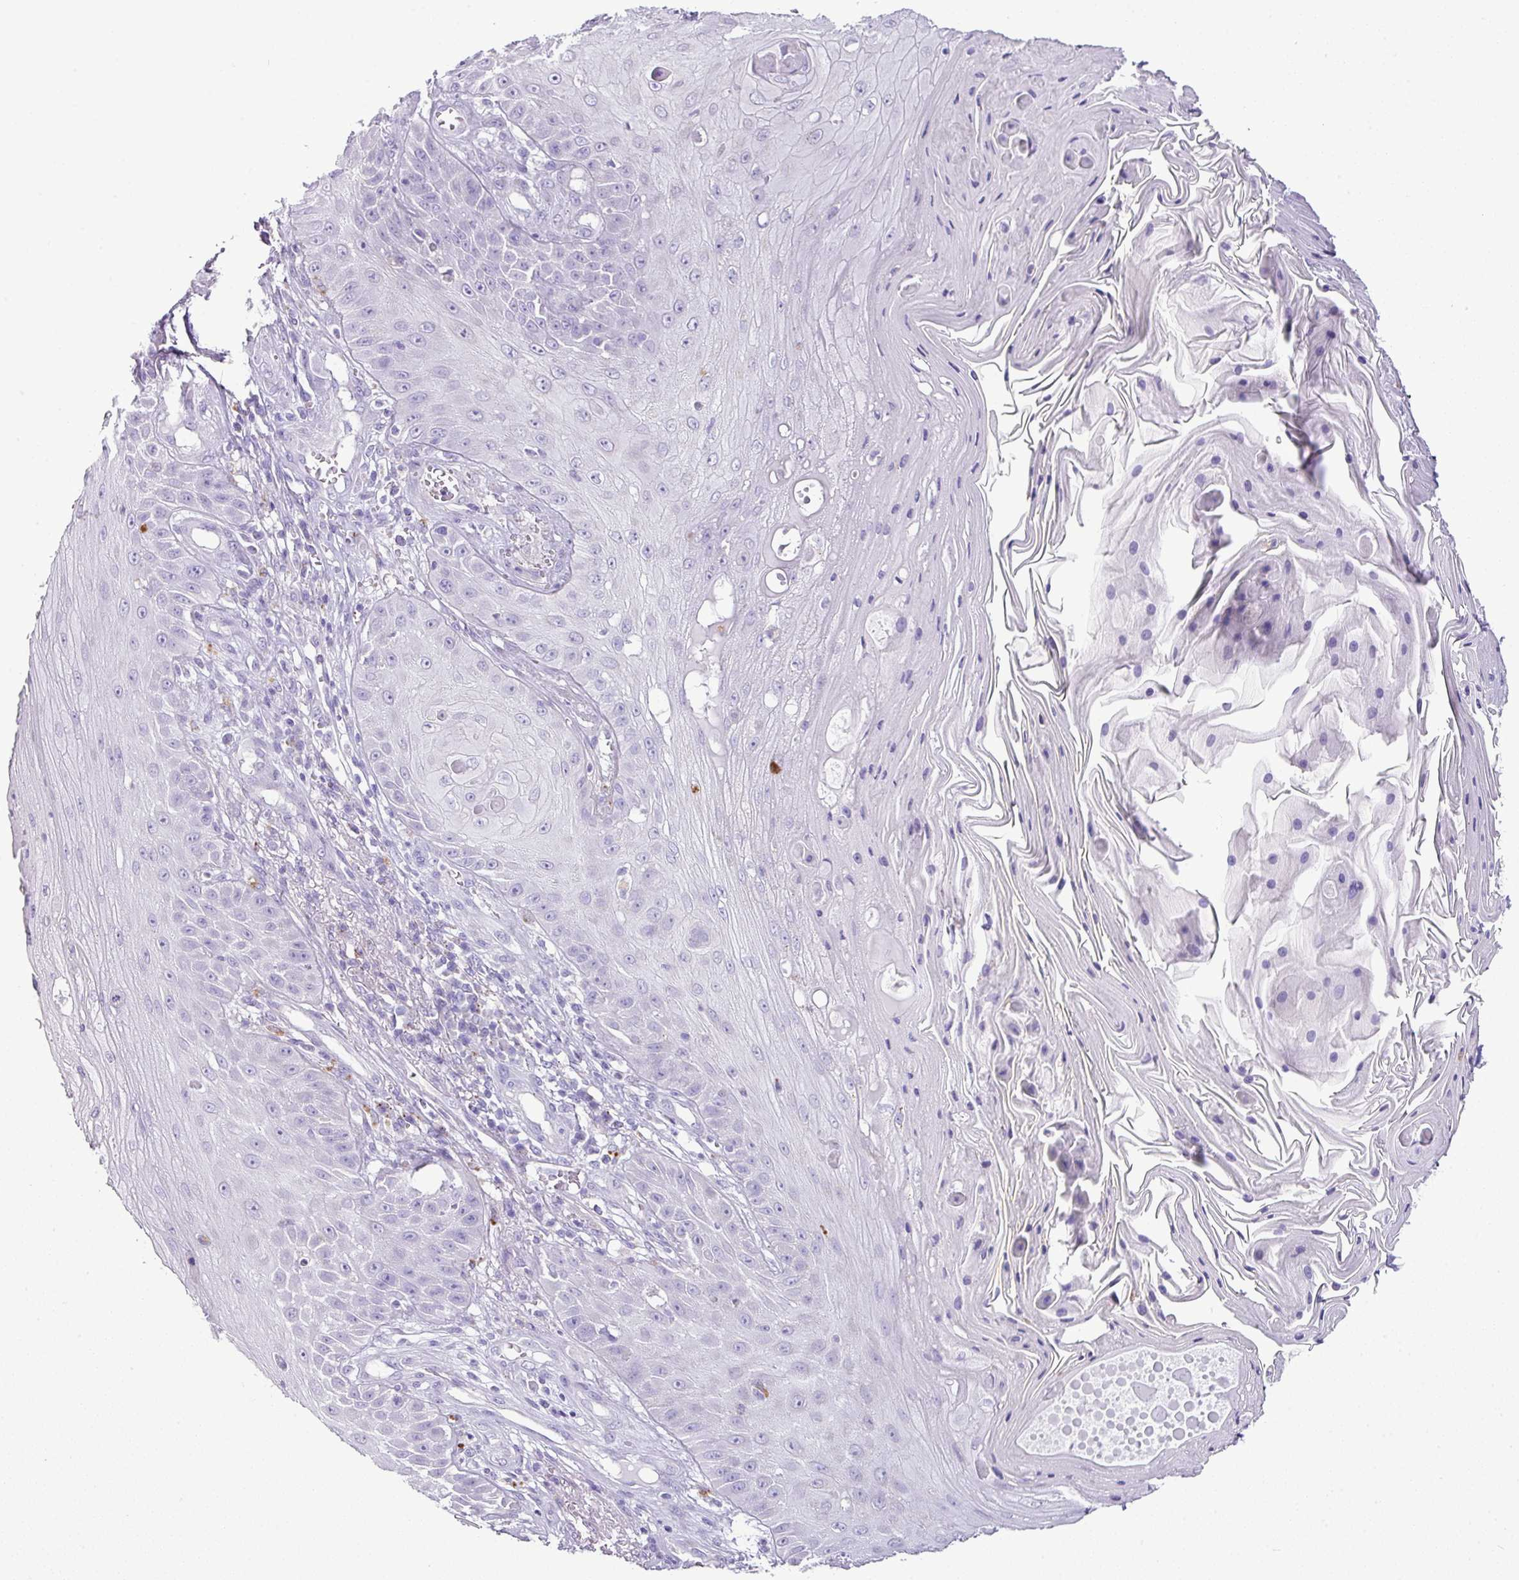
{"staining": {"intensity": "negative", "quantity": "none", "location": "none"}, "tissue": "skin cancer", "cell_type": "Tumor cells", "image_type": "cancer", "snomed": [{"axis": "morphology", "description": "Squamous cell carcinoma, NOS"}, {"axis": "topography", "description": "Skin"}], "caption": "DAB (3,3'-diaminobenzidine) immunohistochemical staining of squamous cell carcinoma (skin) exhibits no significant positivity in tumor cells.", "gene": "PGAP4", "patient": {"sex": "male", "age": 70}}